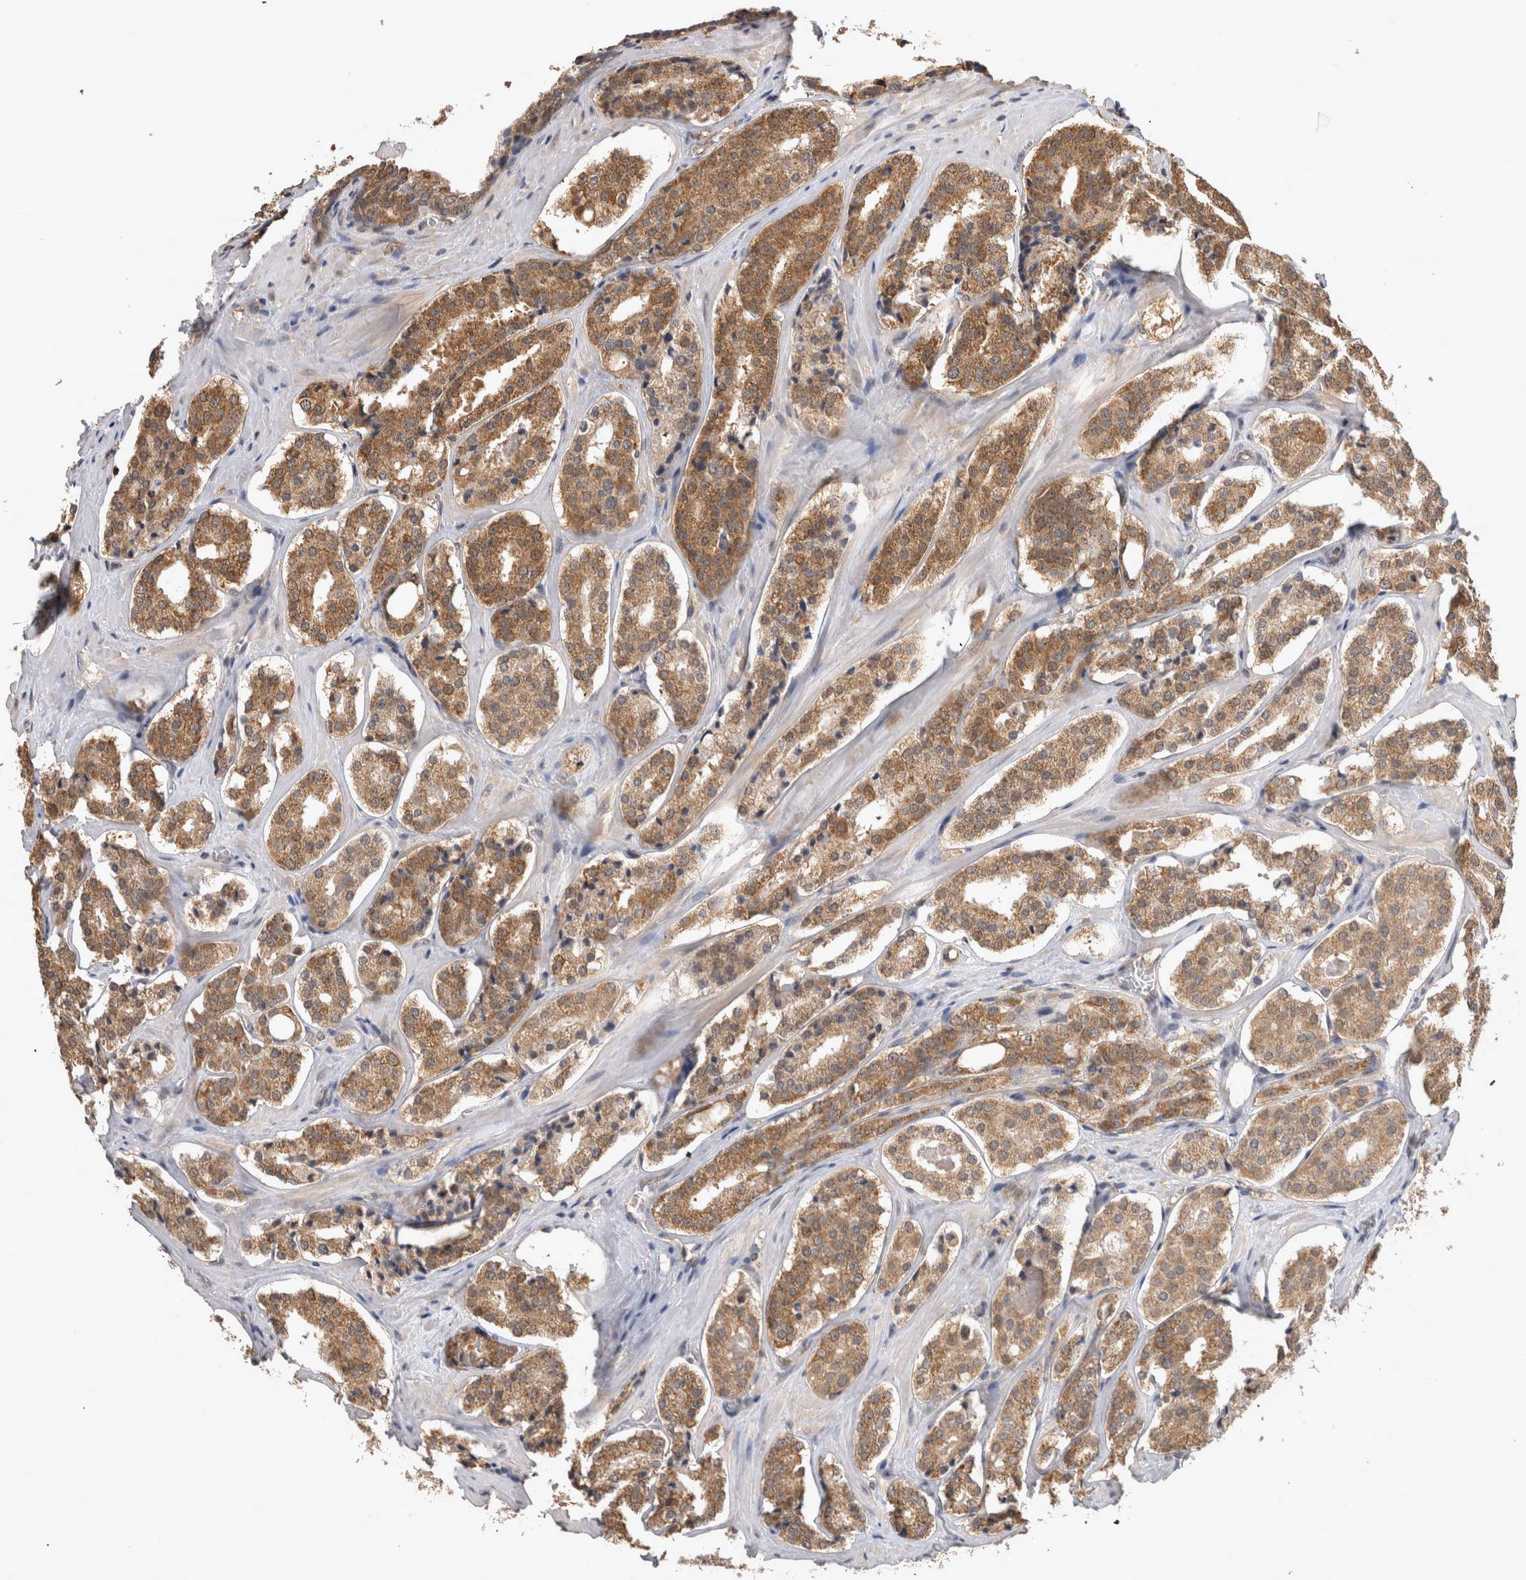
{"staining": {"intensity": "moderate", "quantity": ">75%", "location": "cytoplasmic/membranous"}, "tissue": "prostate cancer", "cell_type": "Tumor cells", "image_type": "cancer", "snomed": [{"axis": "morphology", "description": "Adenocarcinoma, High grade"}, {"axis": "topography", "description": "Prostate"}], "caption": "Immunohistochemistry (IHC) photomicrograph of prostate high-grade adenocarcinoma stained for a protein (brown), which displays medium levels of moderate cytoplasmic/membranous expression in approximately >75% of tumor cells.", "gene": "PREP", "patient": {"sex": "male", "age": 60}}